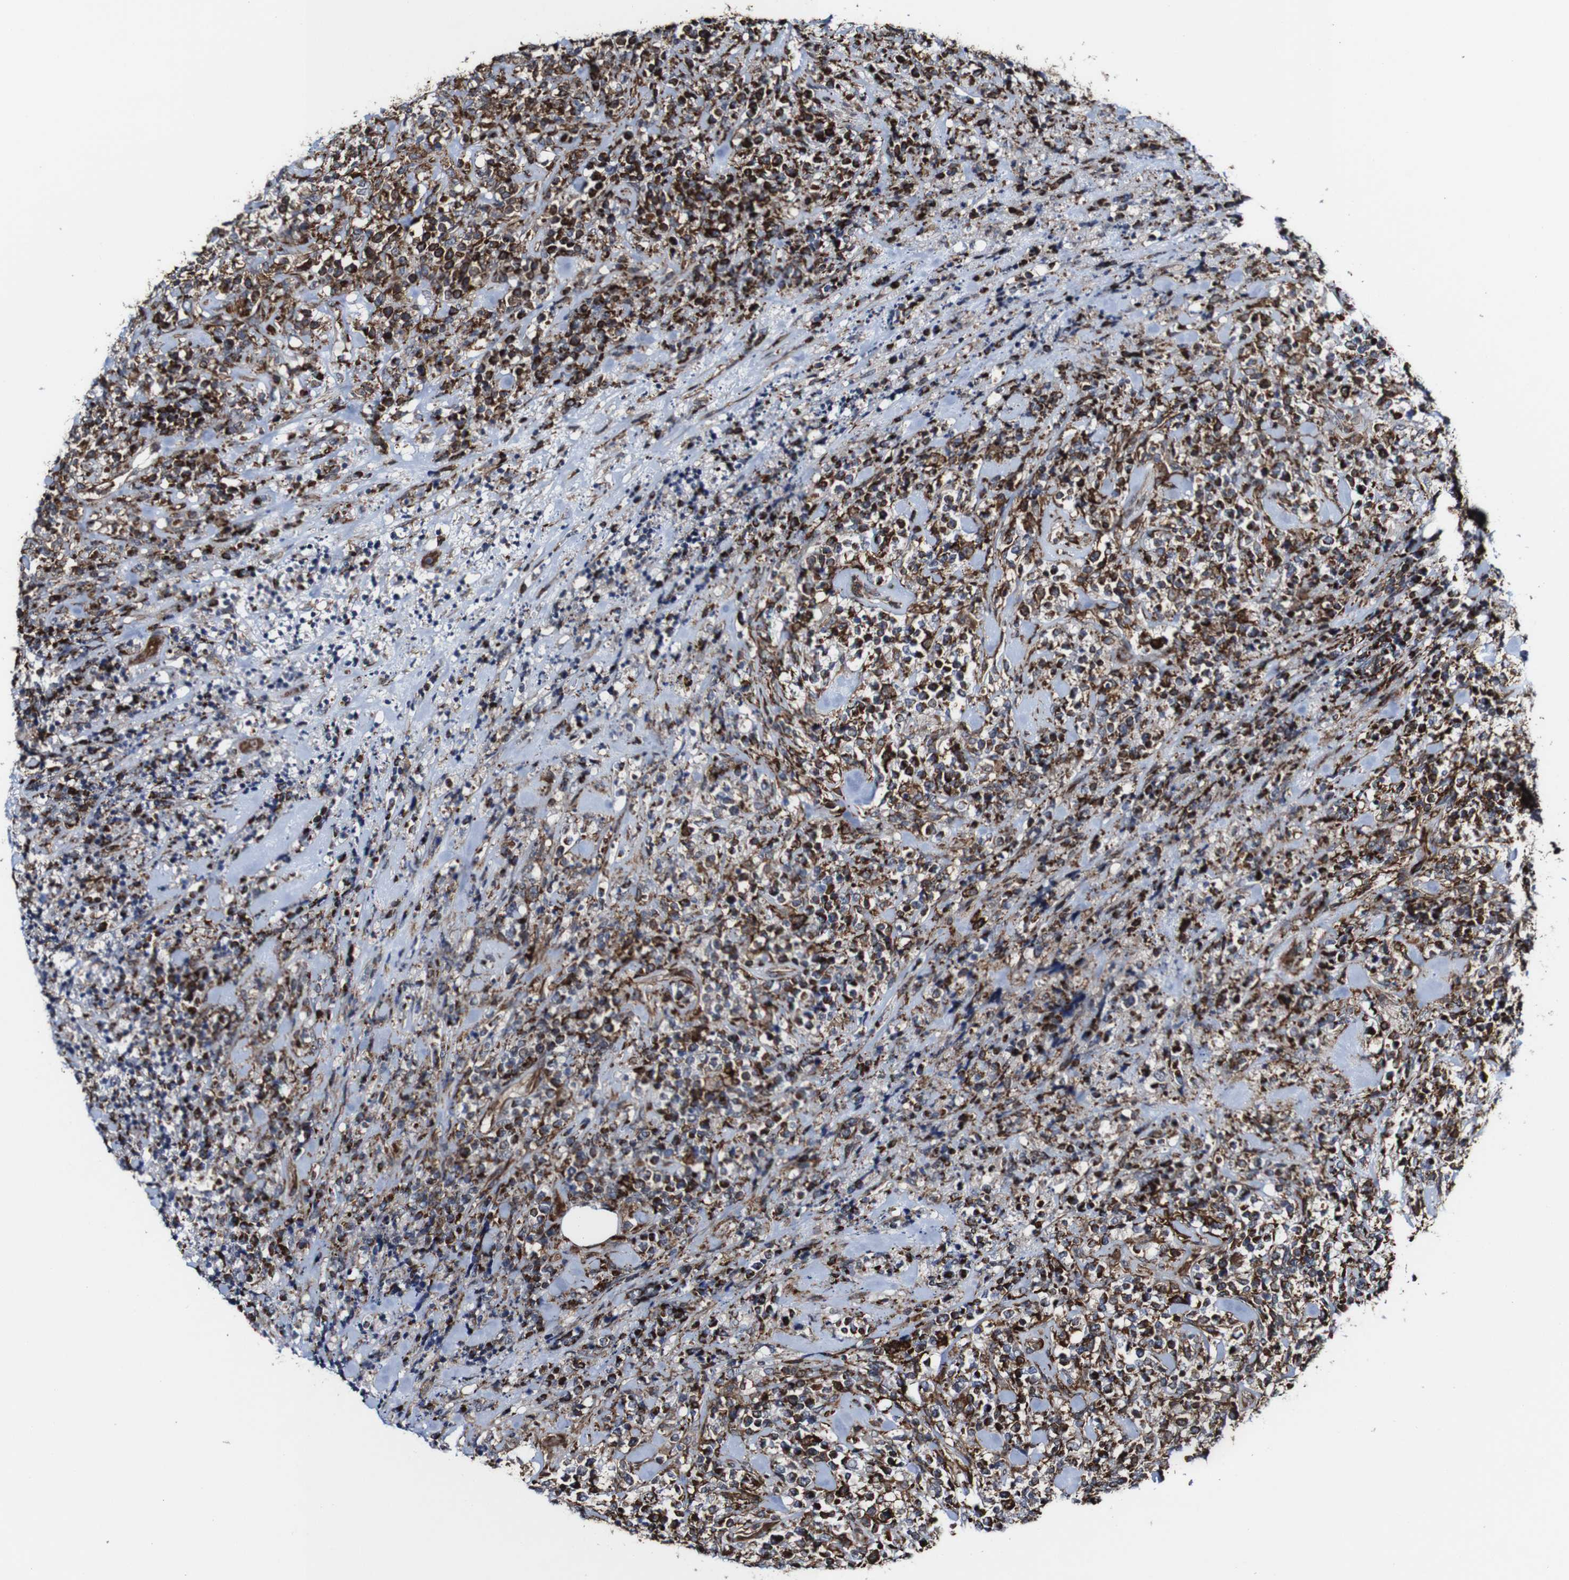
{"staining": {"intensity": "strong", "quantity": ">75%", "location": "cytoplasmic/membranous"}, "tissue": "lymphoma", "cell_type": "Tumor cells", "image_type": "cancer", "snomed": [{"axis": "morphology", "description": "Malignant lymphoma, non-Hodgkin's type, High grade"}, {"axis": "topography", "description": "Soft tissue"}], "caption": "Malignant lymphoma, non-Hodgkin's type (high-grade) stained for a protein (brown) shows strong cytoplasmic/membranous positive positivity in approximately >75% of tumor cells.", "gene": "JAK2", "patient": {"sex": "male", "age": 18}}